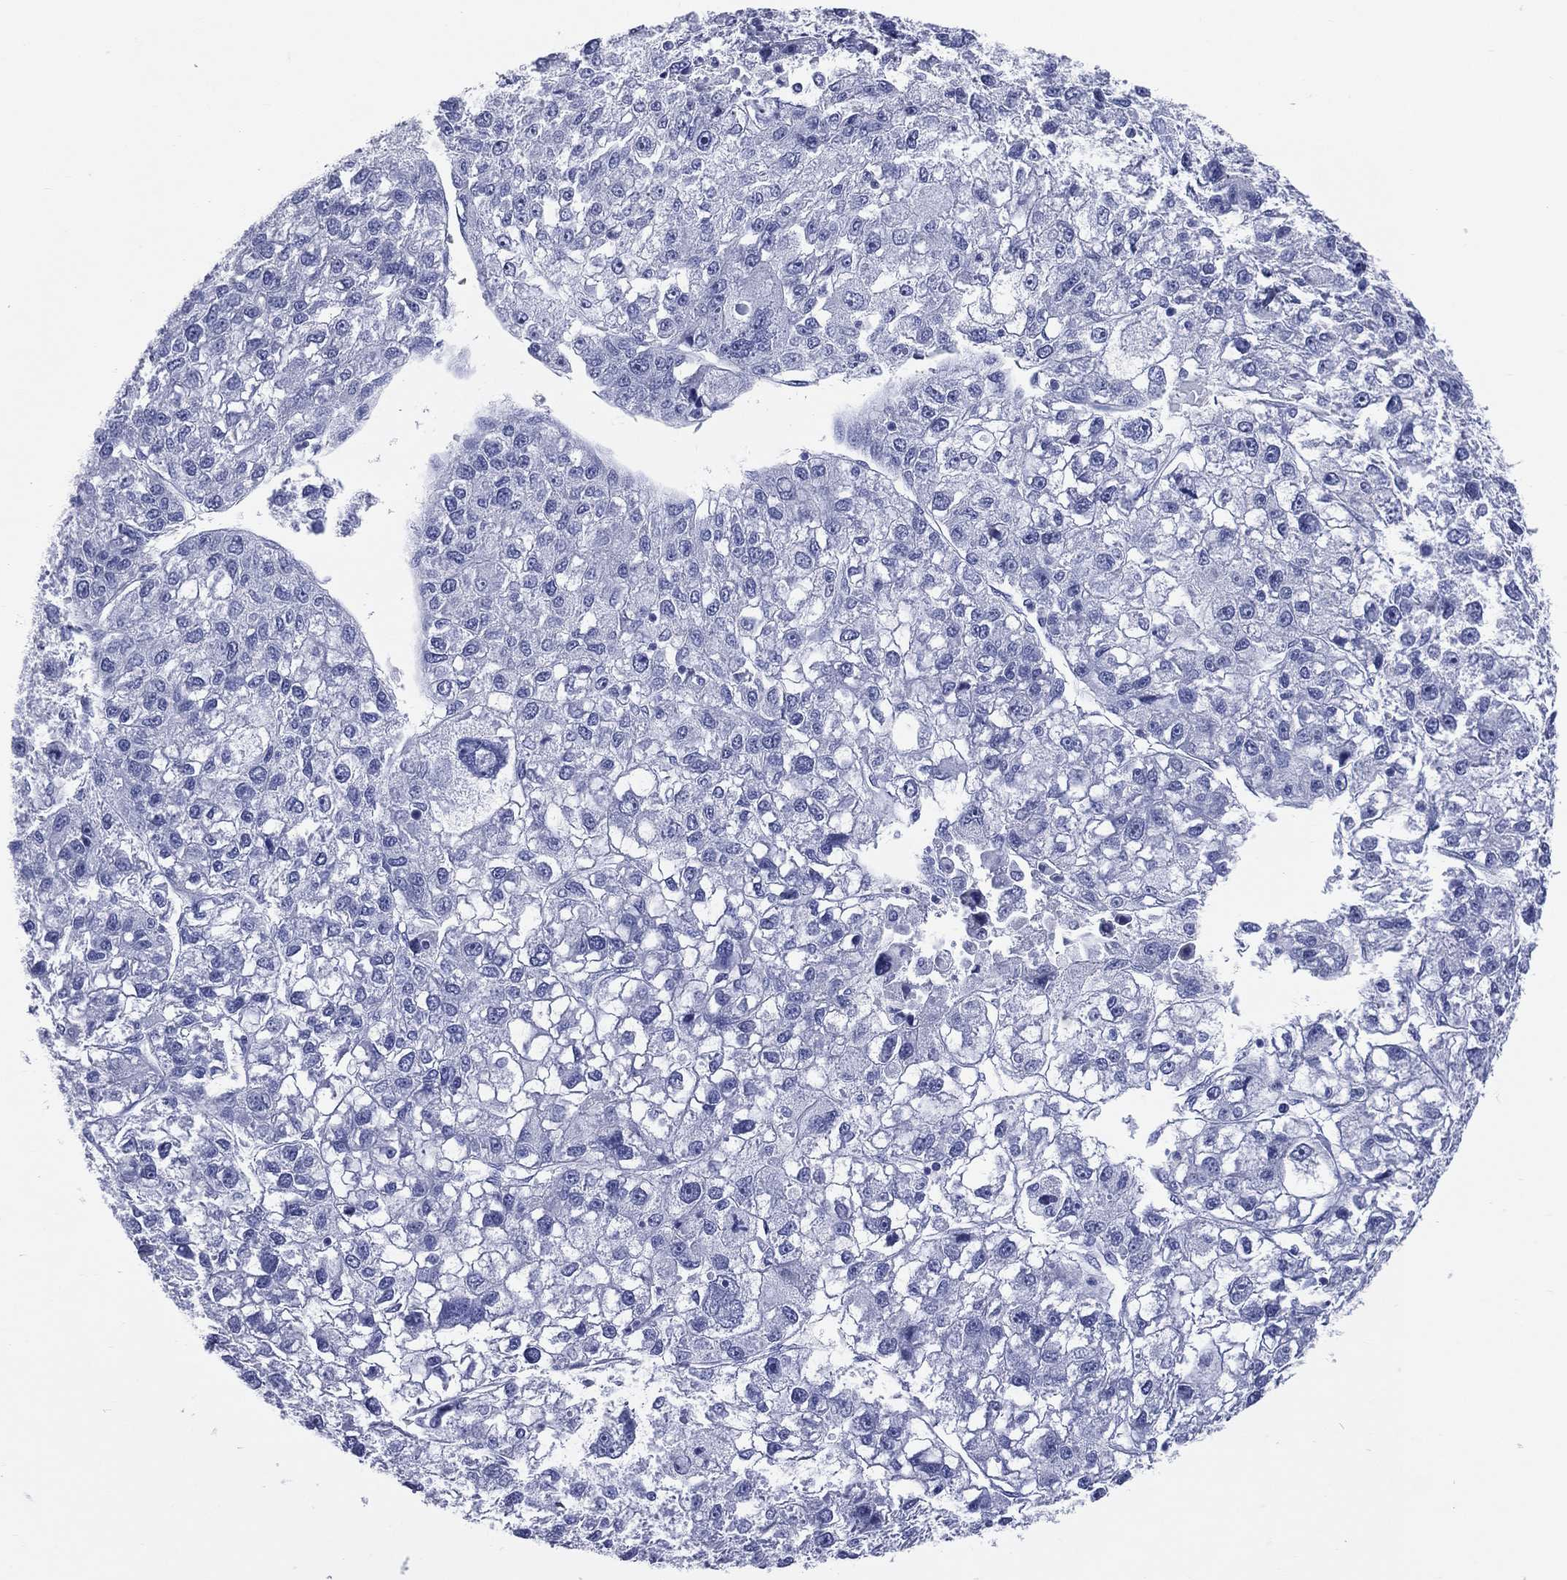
{"staining": {"intensity": "negative", "quantity": "none", "location": "none"}, "tissue": "liver cancer", "cell_type": "Tumor cells", "image_type": "cancer", "snomed": [{"axis": "morphology", "description": "Carcinoma, Hepatocellular, NOS"}, {"axis": "topography", "description": "Liver"}], "caption": "Protein analysis of liver hepatocellular carcinoma reveals no significant staining in tumor cells.", "gene": "CYLC1", "patient": {"sex": "male", "age": 56}}